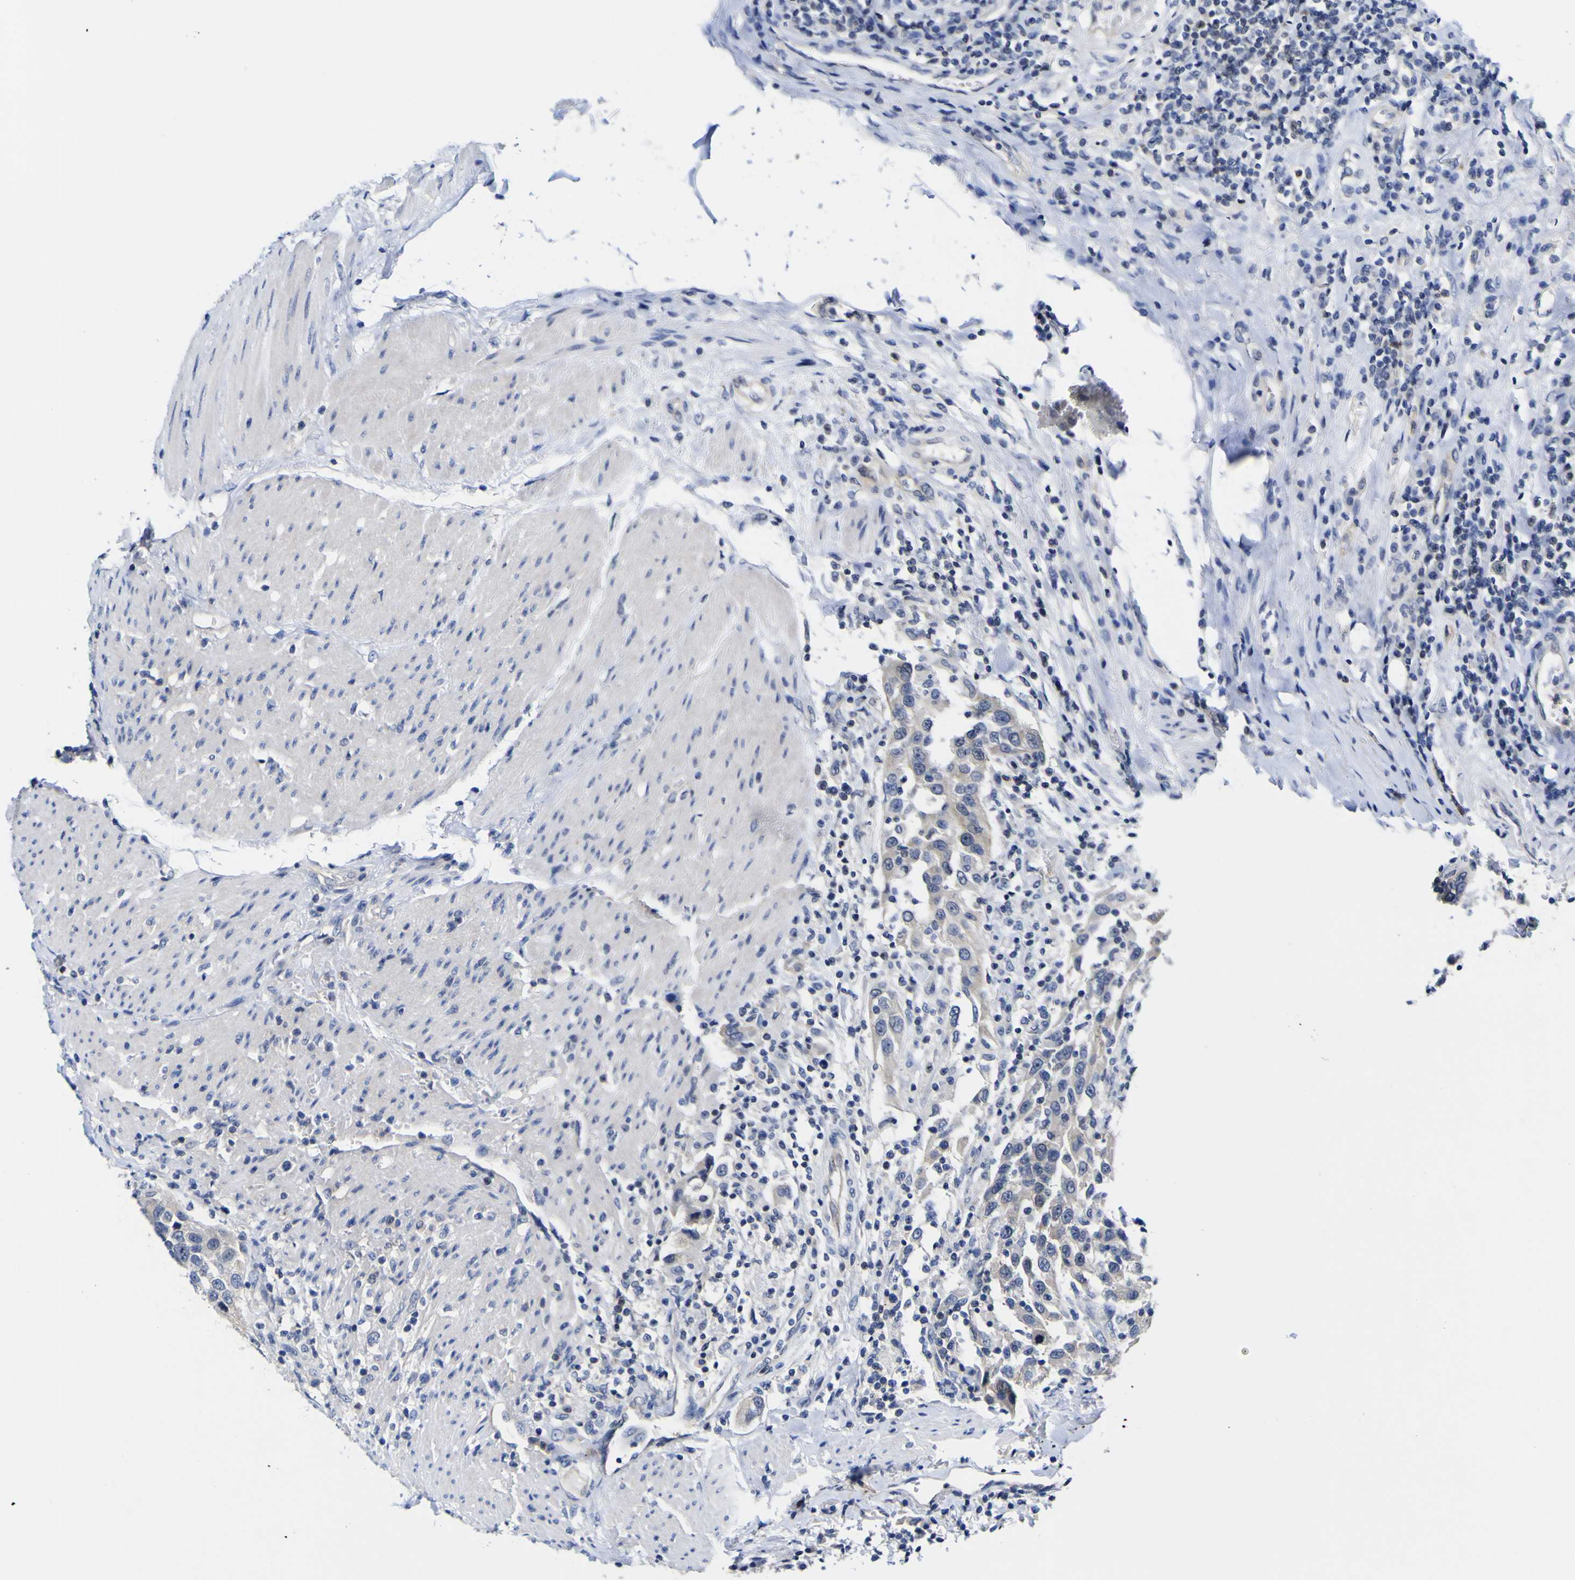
{"staining": {"intensity": "negative", "quantity": "none", "location": "none"}, "tissue": "urothelial cancer", "cell_type": "Tumor cells", "image_type": "cancer", "snomed": [{"axis": "morphology", "description": "Urothelial carcinoma, High grade"}, {"axis": "topography", "description": "Urinary bladder"}], "caption": "Immunohistochemical staining of human high-grade urothelial carcinoma demonstrates no significant positivity in tumor cells. (DAB immunohistochemistry (IHC) with hematoxylin counter stain).", "gene": "CASP6", "patient": {"sex": "female", "age": 80}}